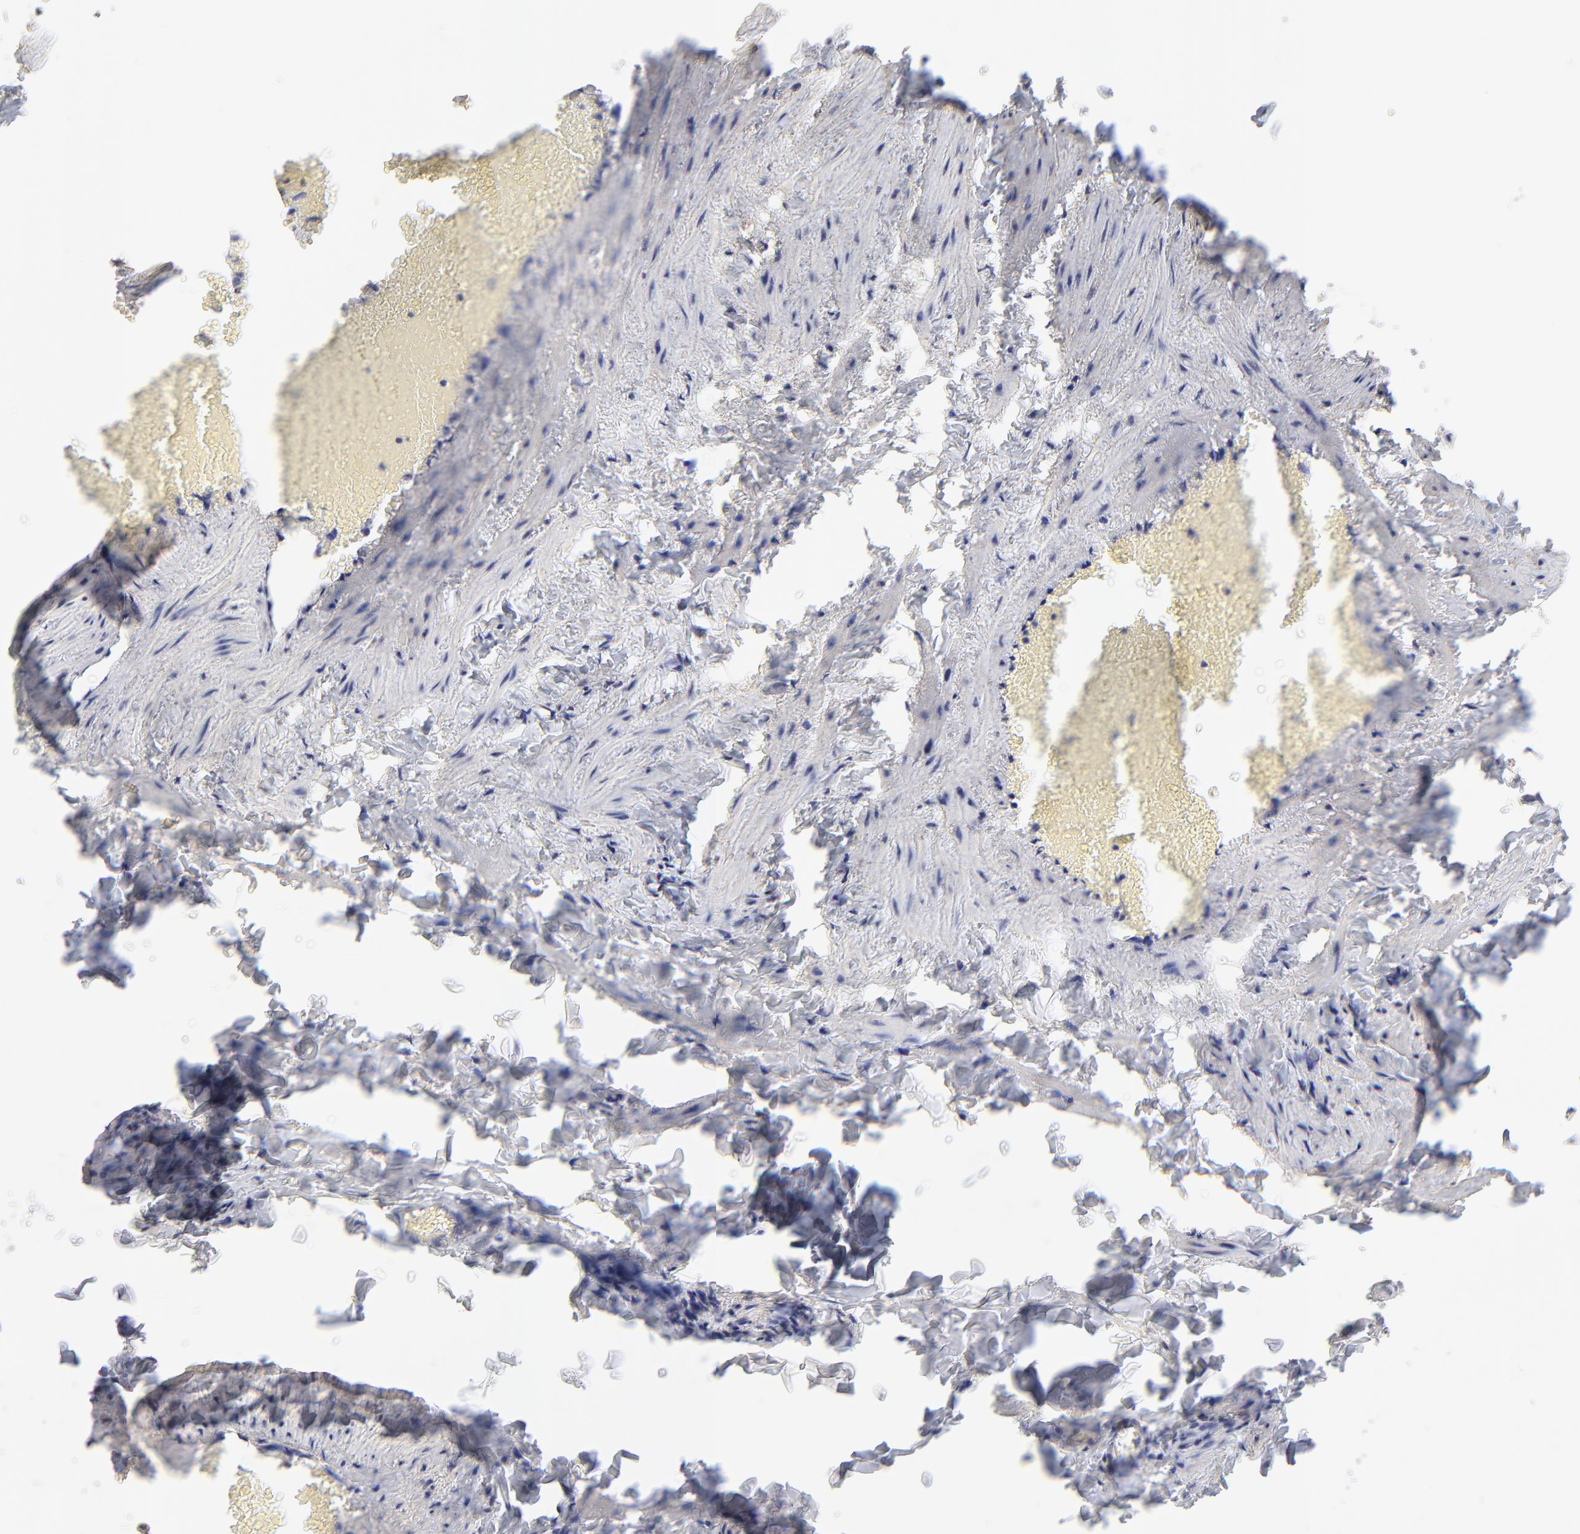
{"staining": {"intensity": "negative", "quantity": "none", "location": "none"}, "tissue": "adipose tissue", "cell_type": "Adipocytes", "image_type": "normal", "snomed": [{"axis": "morphology", "description": "Normal tissue, NOS"}, {"axis": "topography", "description": "Vascular tissue"}], "caption": "Human adipose tissue stained for a protein using immunohistochemistry demonstrates no expression in adipocytes.", "gene": "PDE4B", "patient": {"sex": "male", "age": 41}}